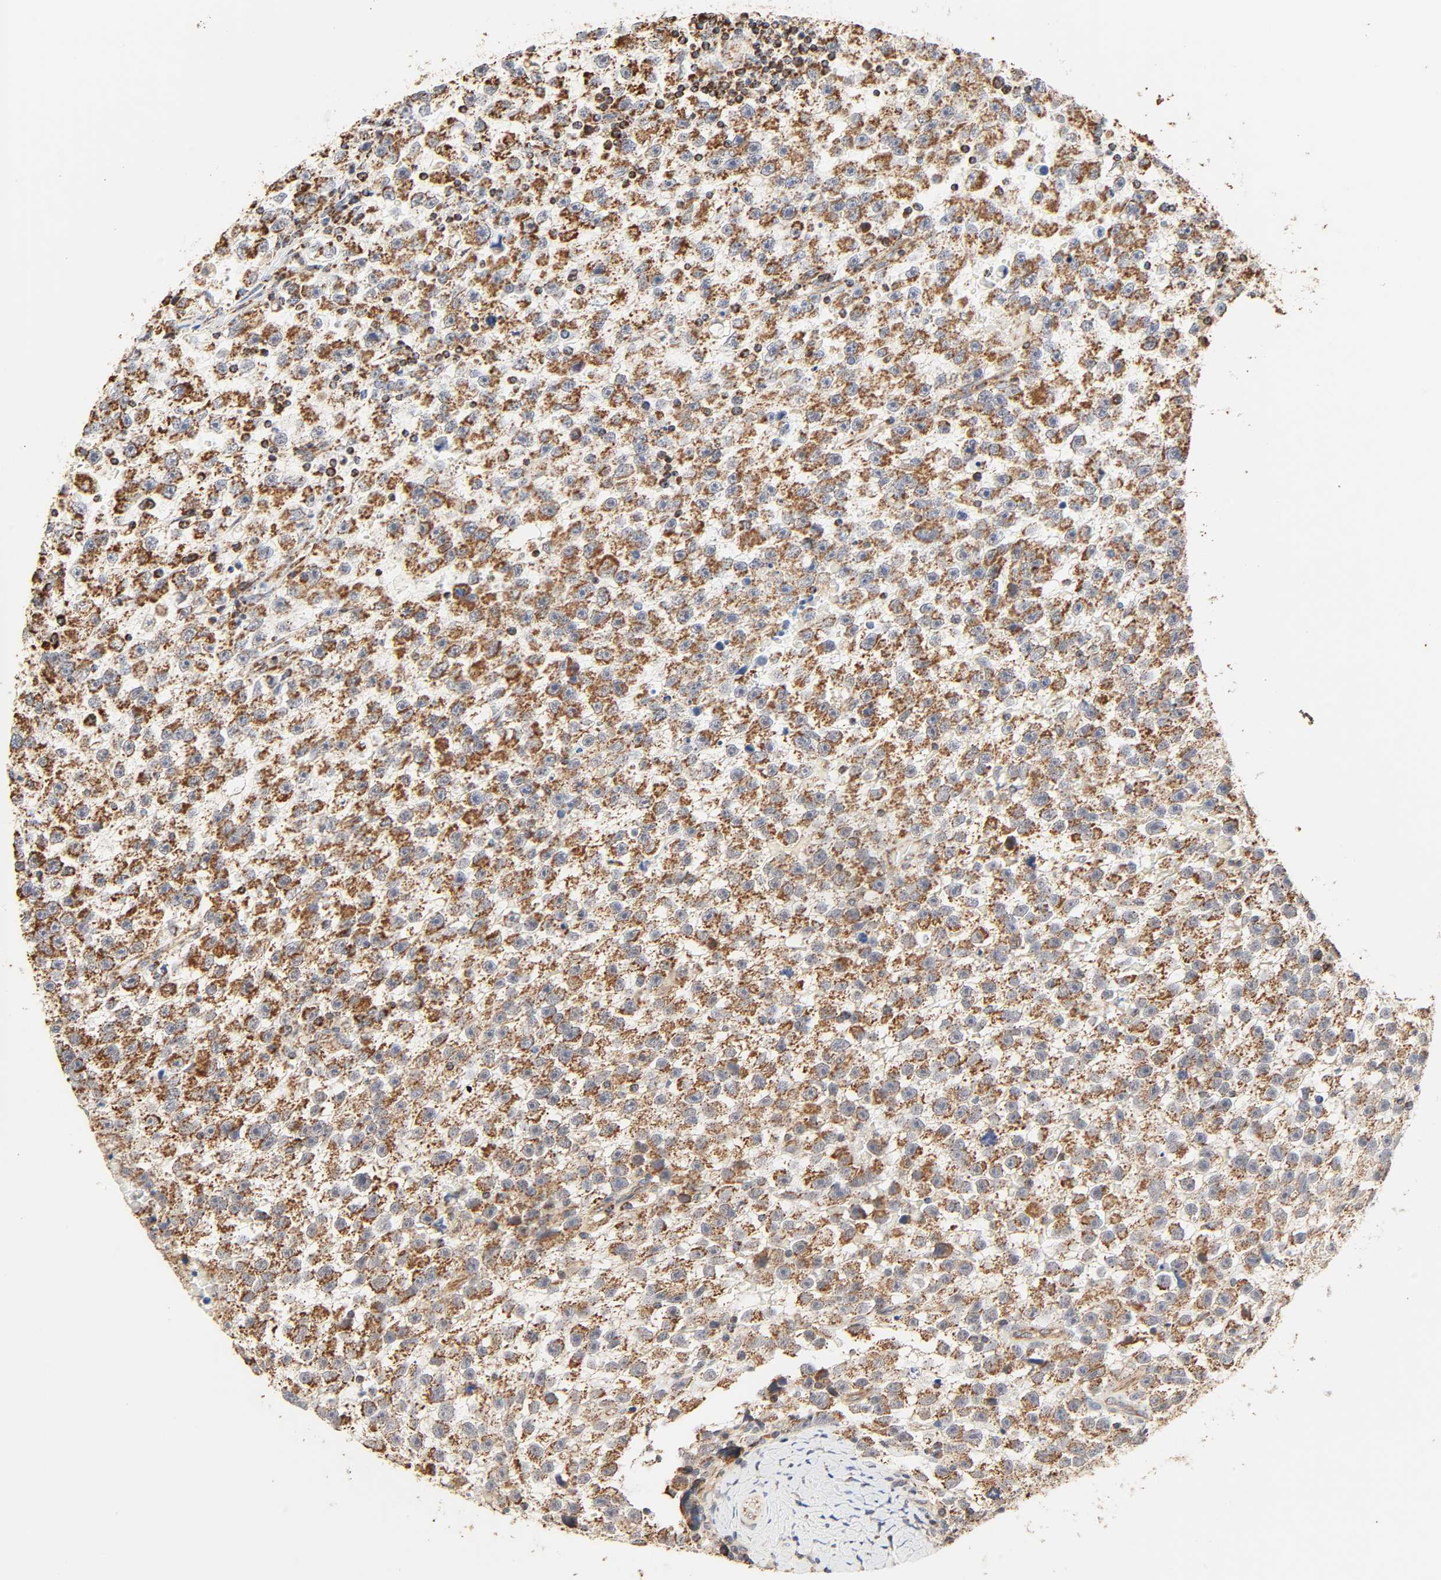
{"staining": {"intensity": "moderate", "quantity": ">75%", "location": "cytoplasmic/membranous"}, "tissue": "testis cancer", "cell_type": "Tumor cells", "image_type": "cancer", "snomed": [{"axis": "morphology", "description": "Seminoma, NOS"}, {"axis": "topography", "description": "Testis"}], "caption": "Immunohistochemical staining of human testis seminoma shows medium levels of moderate cytoplasmic/membranous expression in approximately >75% of tumor cells. (Brightfield microscopy of DAB IHC at high magnification).", "gene": "ZMAT5", "patient": {"sex": "male", "age": 33}}